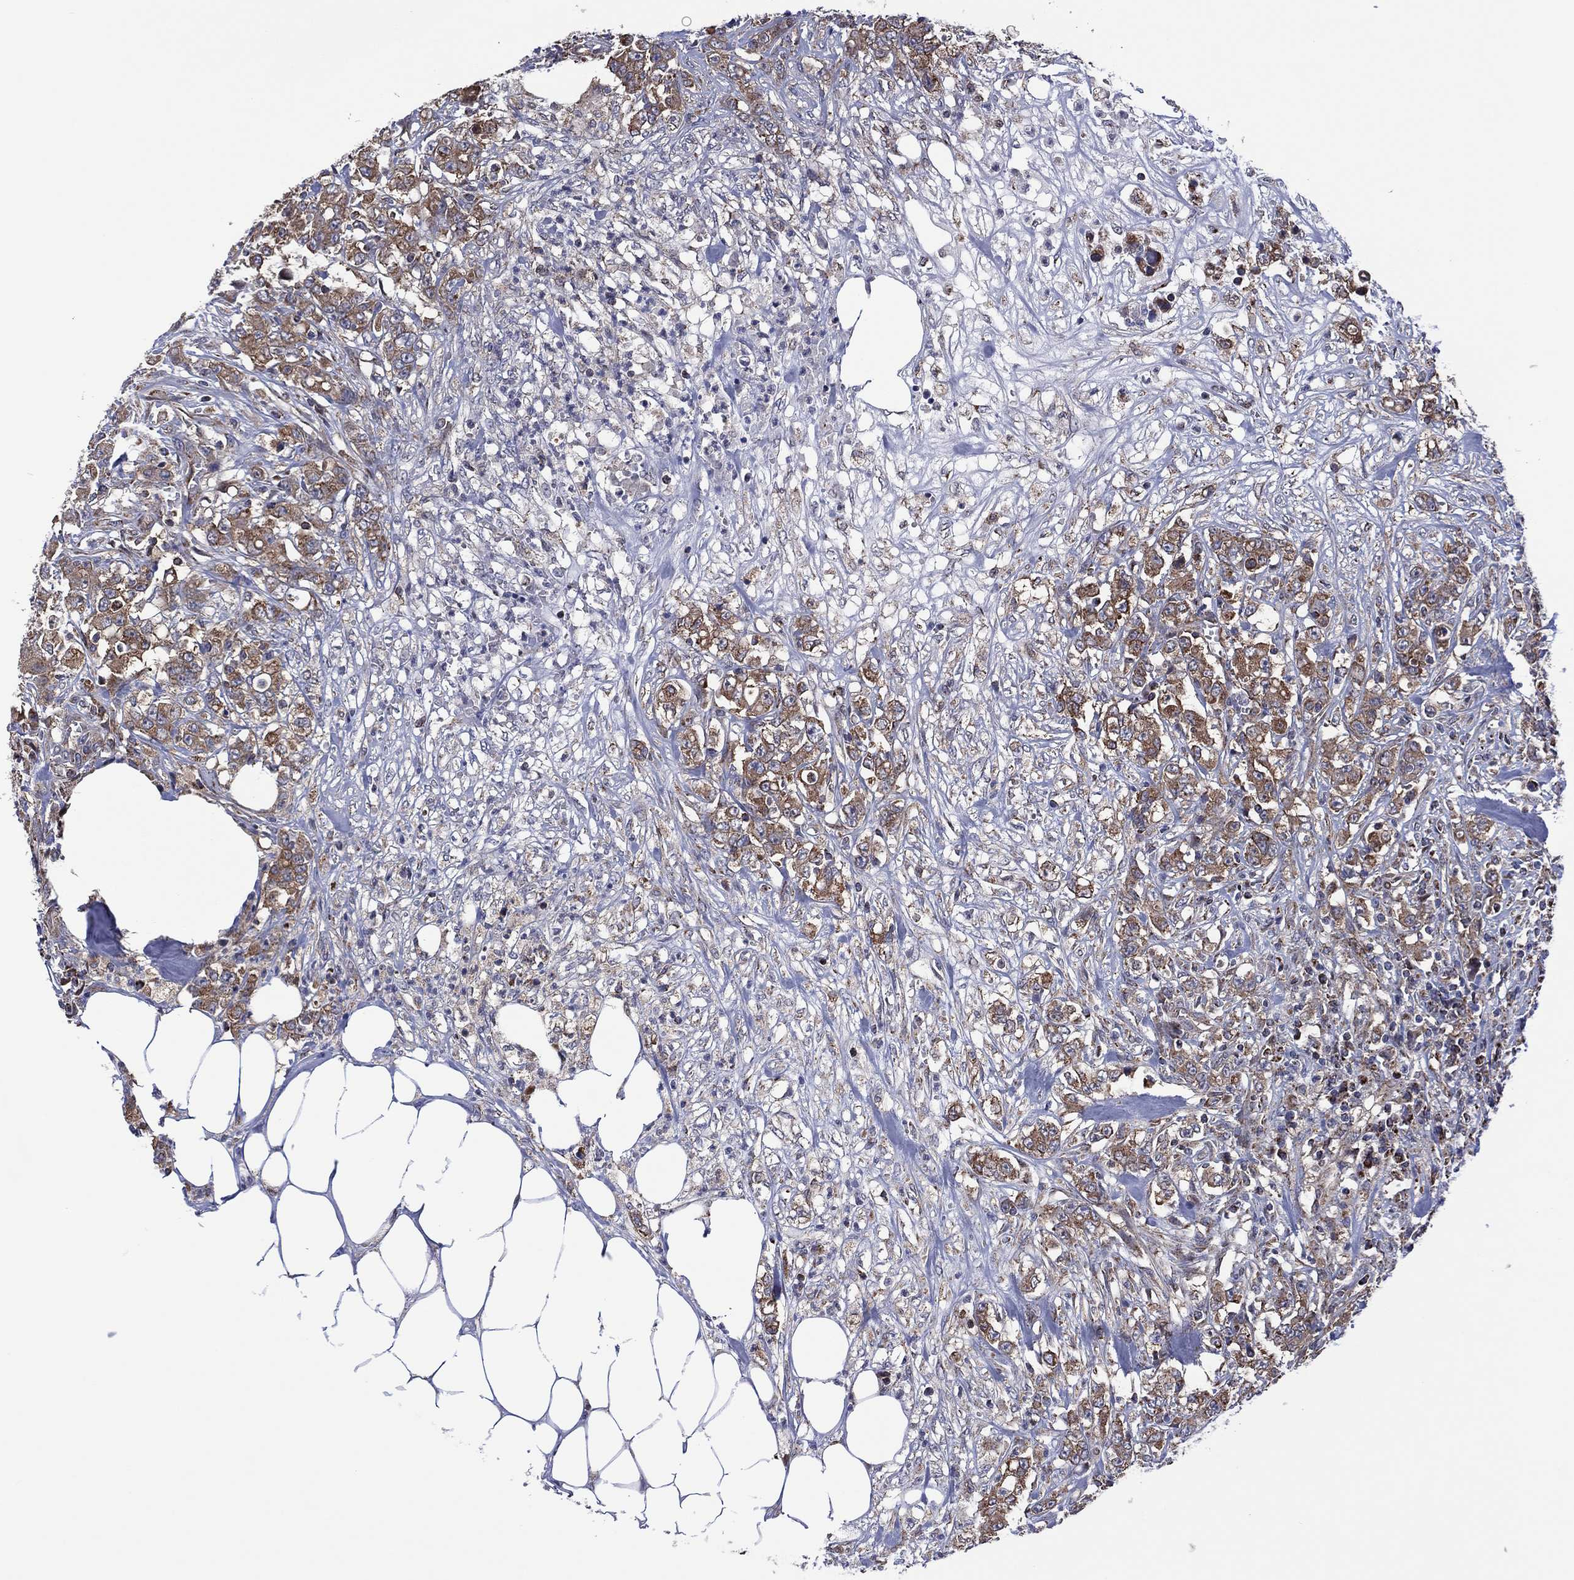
{"staining": {"intensity": "moderate", "quantity": "<25%", "location": "cytoplasmic/membranous"}, "tissue": "colorectal cancer", "cell_type": "Tumor cells", "image_type": "cancer", "snomed": [{"axis": "morphology", "description": "Adenocarcinoma, NOS"}, {"axis": "topography", "description": "Colon"}], "caption": "Immunohistochemistry (IHC) image of neoplastic tissue: colorectal cancer stained using immunohistochemistry reveals low levels of moderate protein expression localized specifically in the cytoplasmic/membranous of tumor cells, appearing as a cytoplasmic/membranous brown color.", "gene": "PIDD1", "patient": {"sex": "female", "age": 48}}